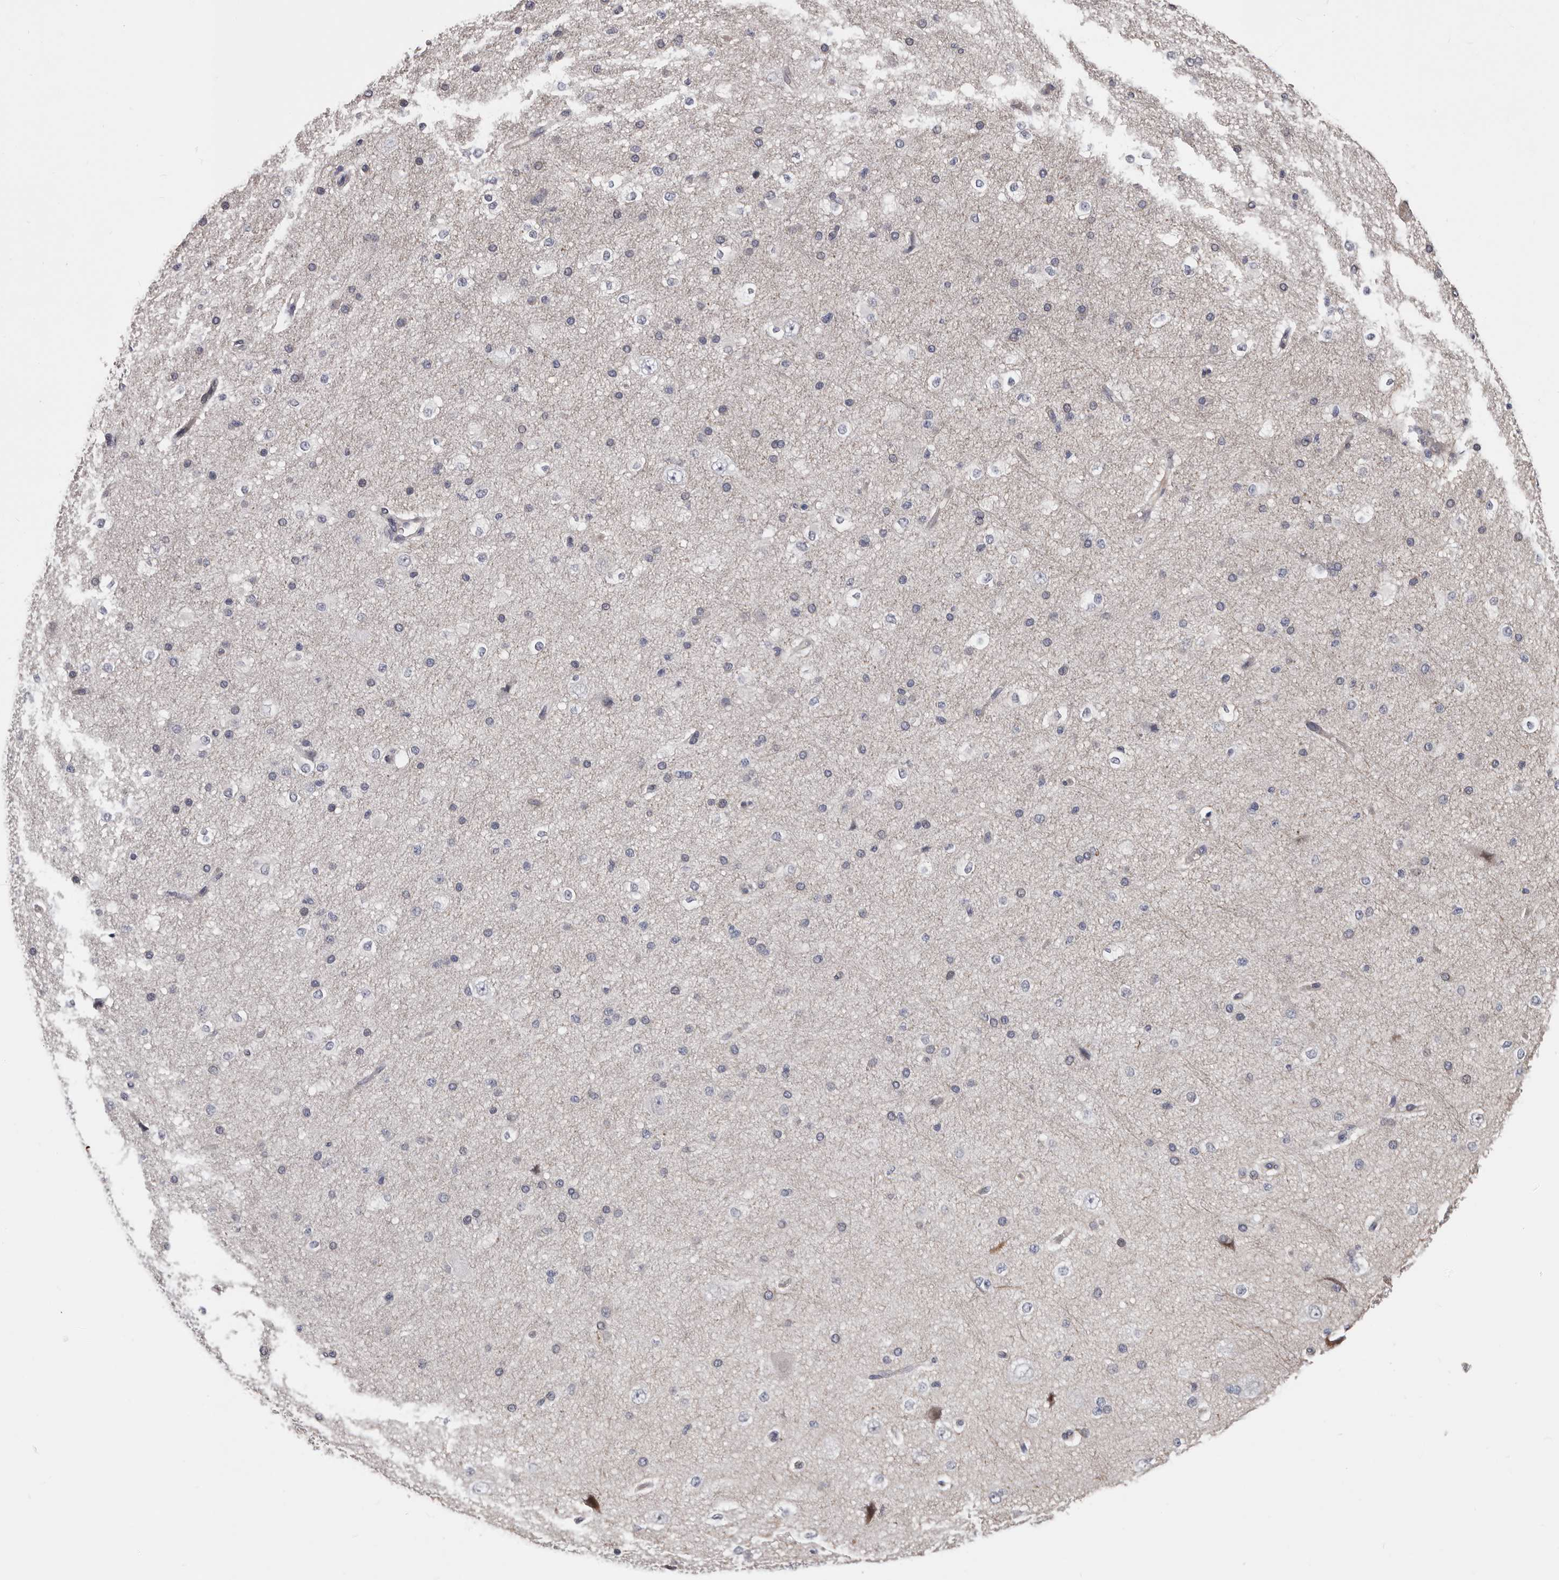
{"staining": {"intensity": "negative", "quantity": "none", "location": "none"}, "tissue": "cerebral cortex", "cell_type": "Endothelial cells", "image_type": "normal", "snomed": [{"axis": "morphology", "description": "Normal tissue, NOS"}, {"axis": "morphology", "description": "Developmental malformation"}, {"axis": "topography", "description": "Cerebral cortex"}], "caption": "The photomicrograph displays no staining of endothelial cells in unremarkable cerebral cortex.", "gene": "RNF217", "patient": {"sex": "female", "age": 30}}